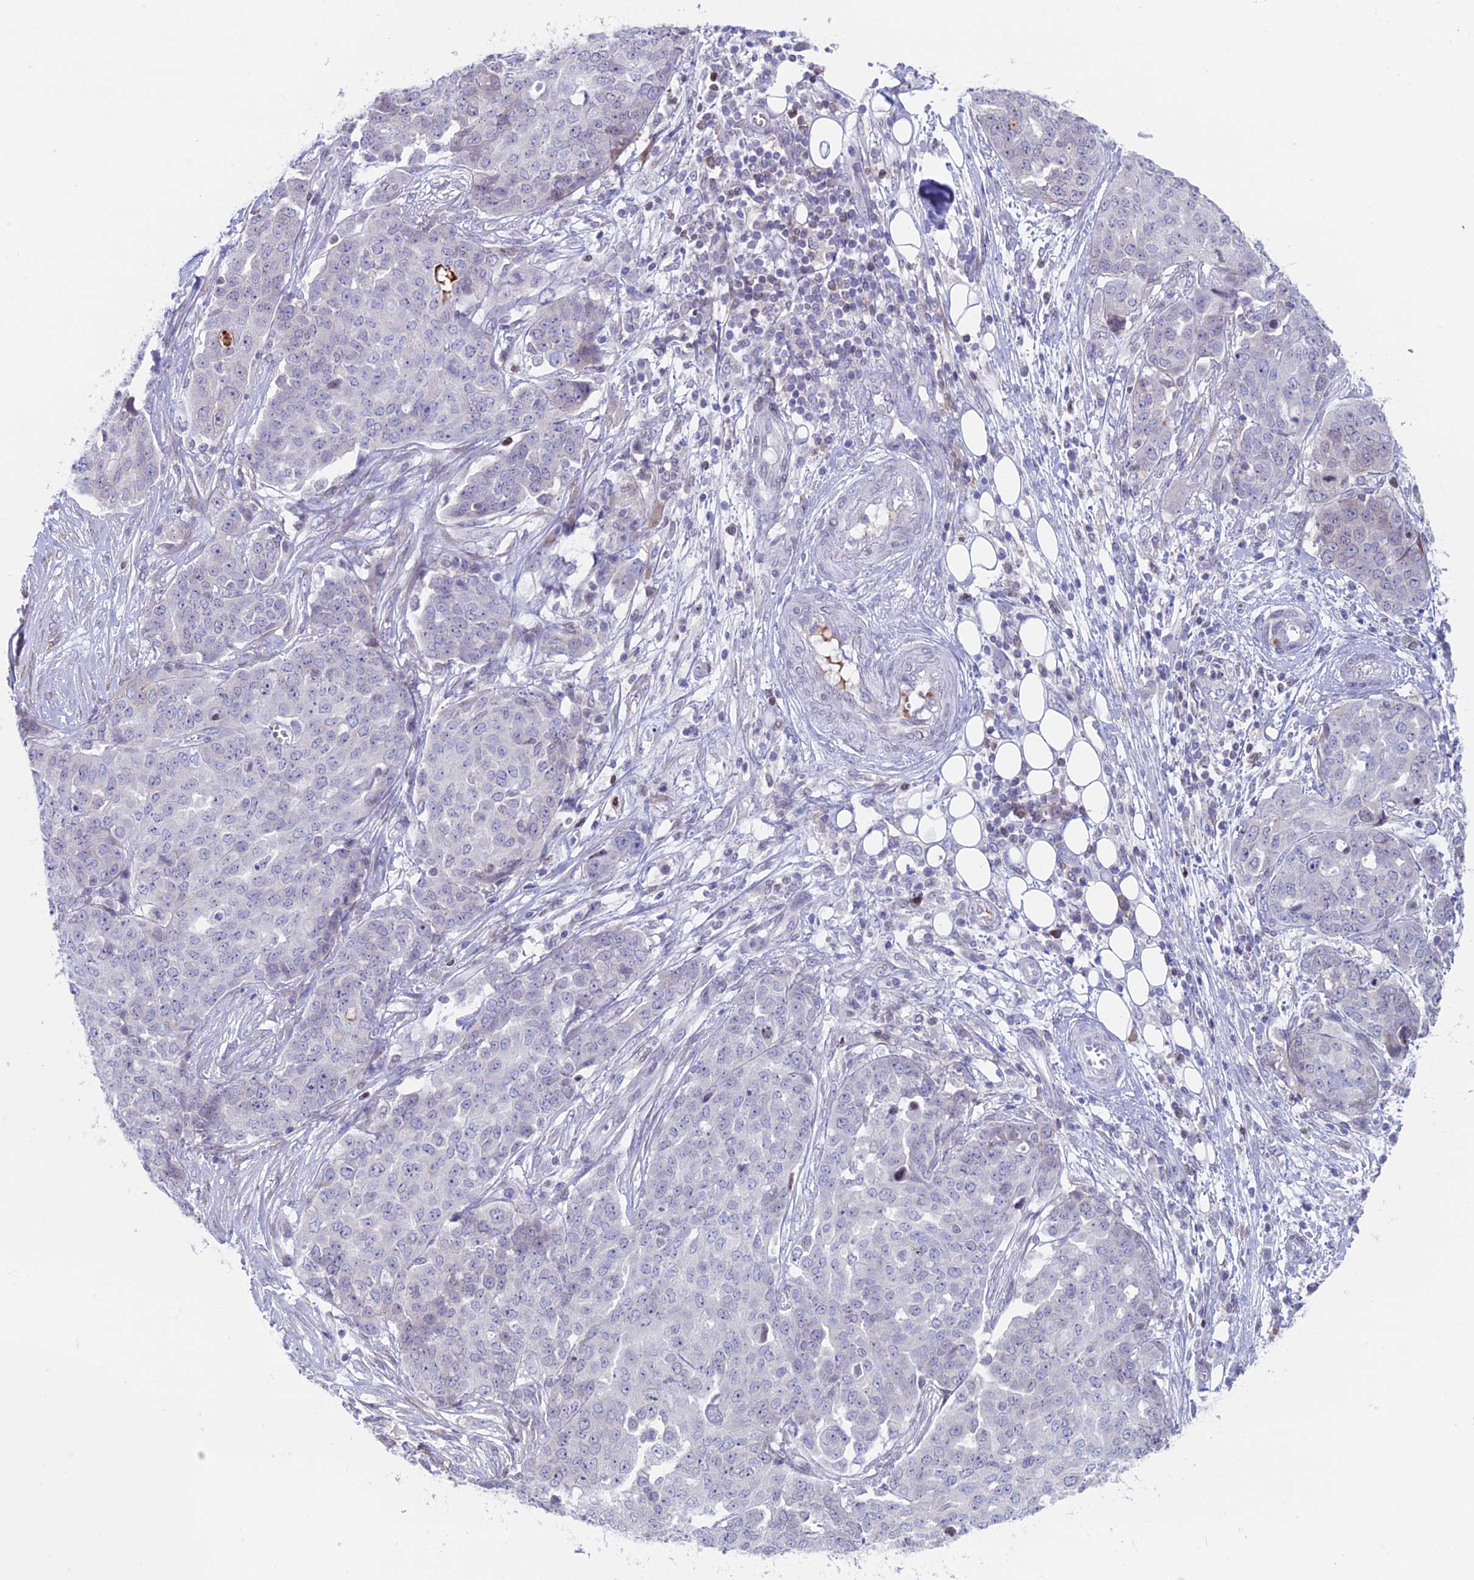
{"staining": {"intensity": "negative", "quantity": "none", "location": "none"}, "tissue": "ovarian cancer", "cell_type": "Tumor cells", "image_type": "cancer", "snomed": [{"axis": "morphology", "description": "Cystadenocarcinoma, serous, NOS"}, {"axis": "topography", "description": "Soft tissue"}, {"axis": "topography", "description": "Ovary"}], "caption": "Tumor cells are negative for brown protein staining in serous cystadenocarcinoma (ovarian).", "gene": "CERS6", "patient": {"sex": "female", "age": 57}}